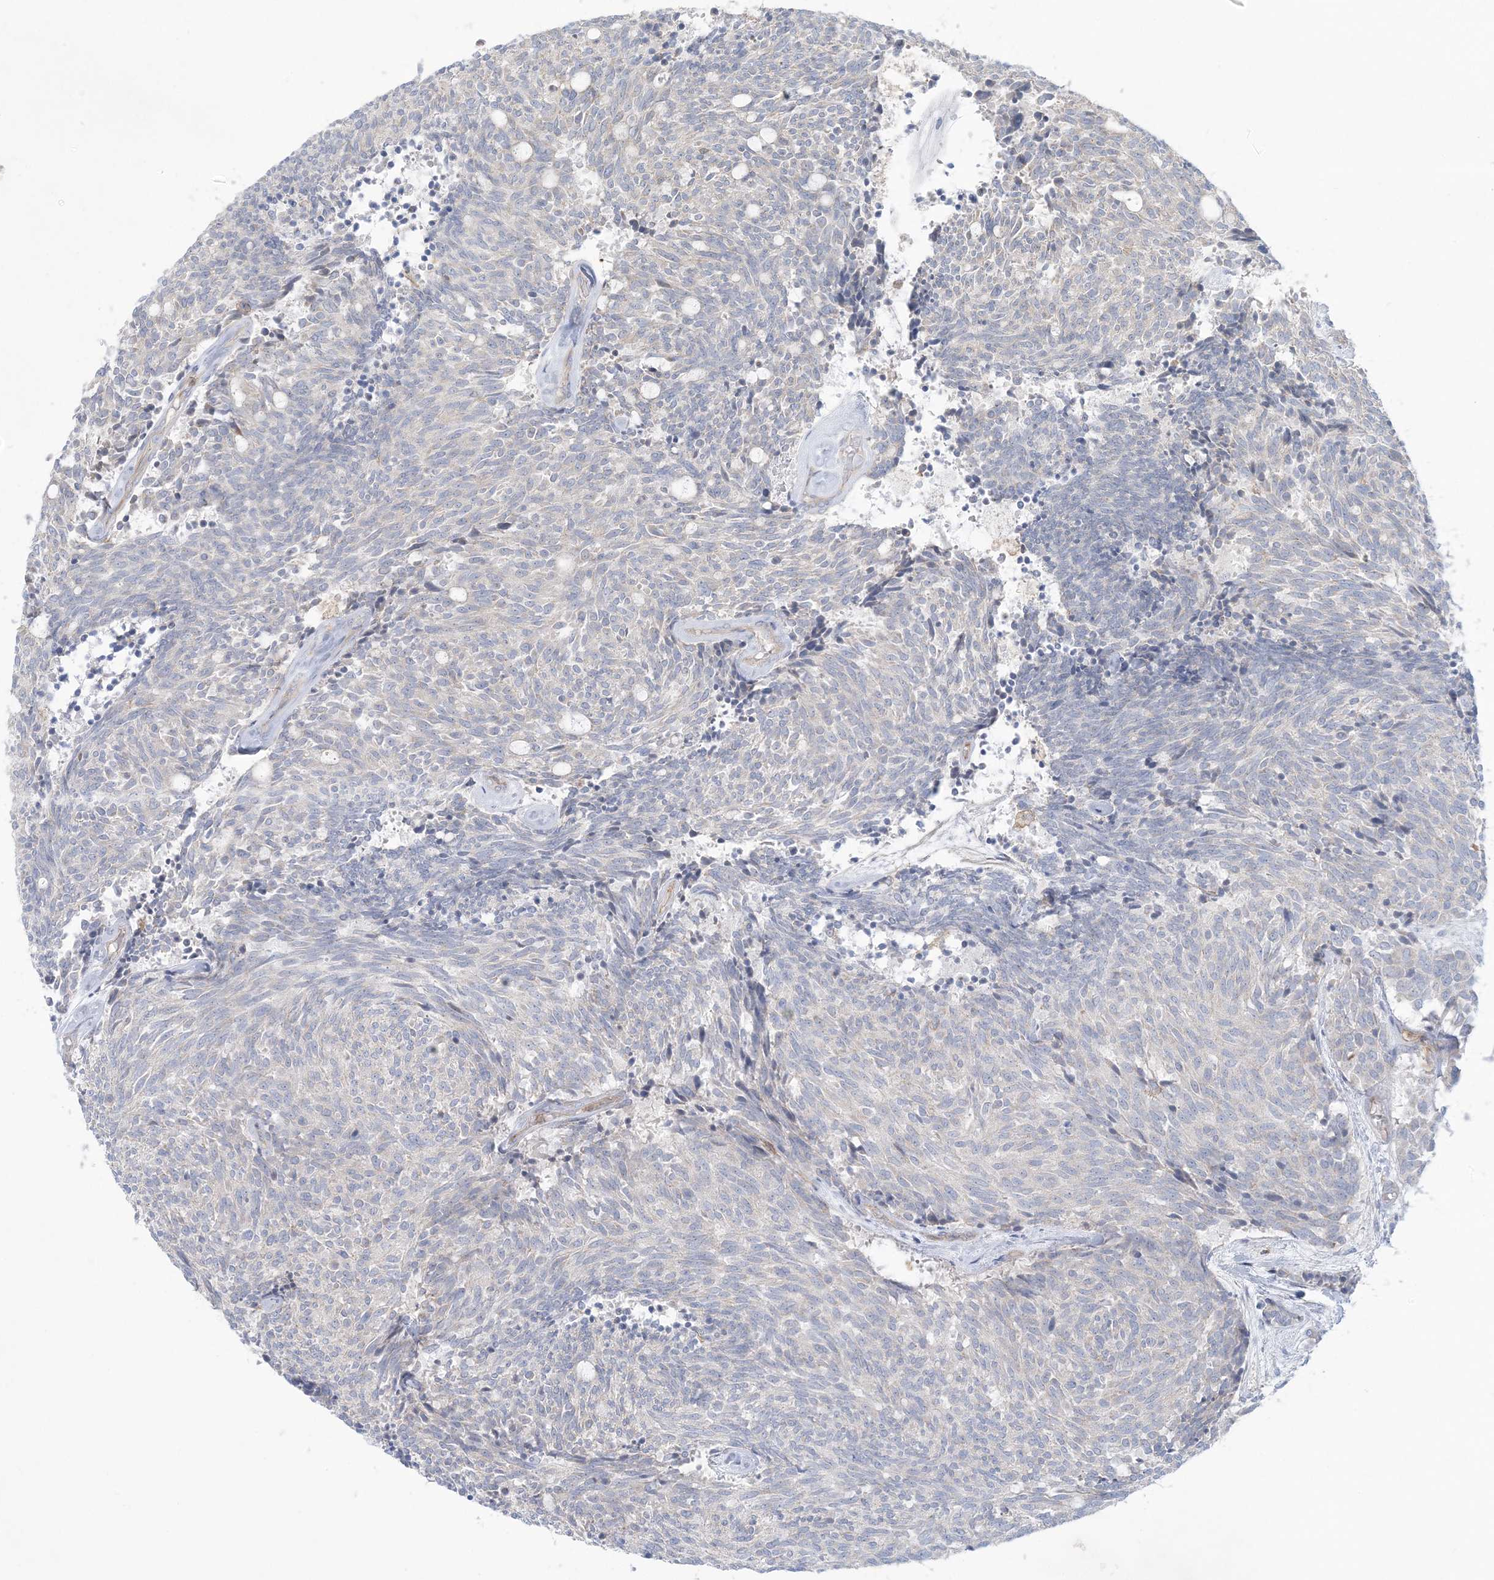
{"staining": {"intensity": "negative", "quantity": "none", "location": "none"}, "tissue": "carcinoid", "cell_type": "Tumor cells", "image_type": "cancer", "snomed": [{"axis": "morphology", "description": "Carcinoid, malignant, NOS"}, {"axis": "topography", "description": "Pancreas"}], "caption": "IHC of carcinoid (malignant) displays no staining in tumor cells.", "gene": "ARHGAP30", "patient": {"sex": "female", "age": 54}}